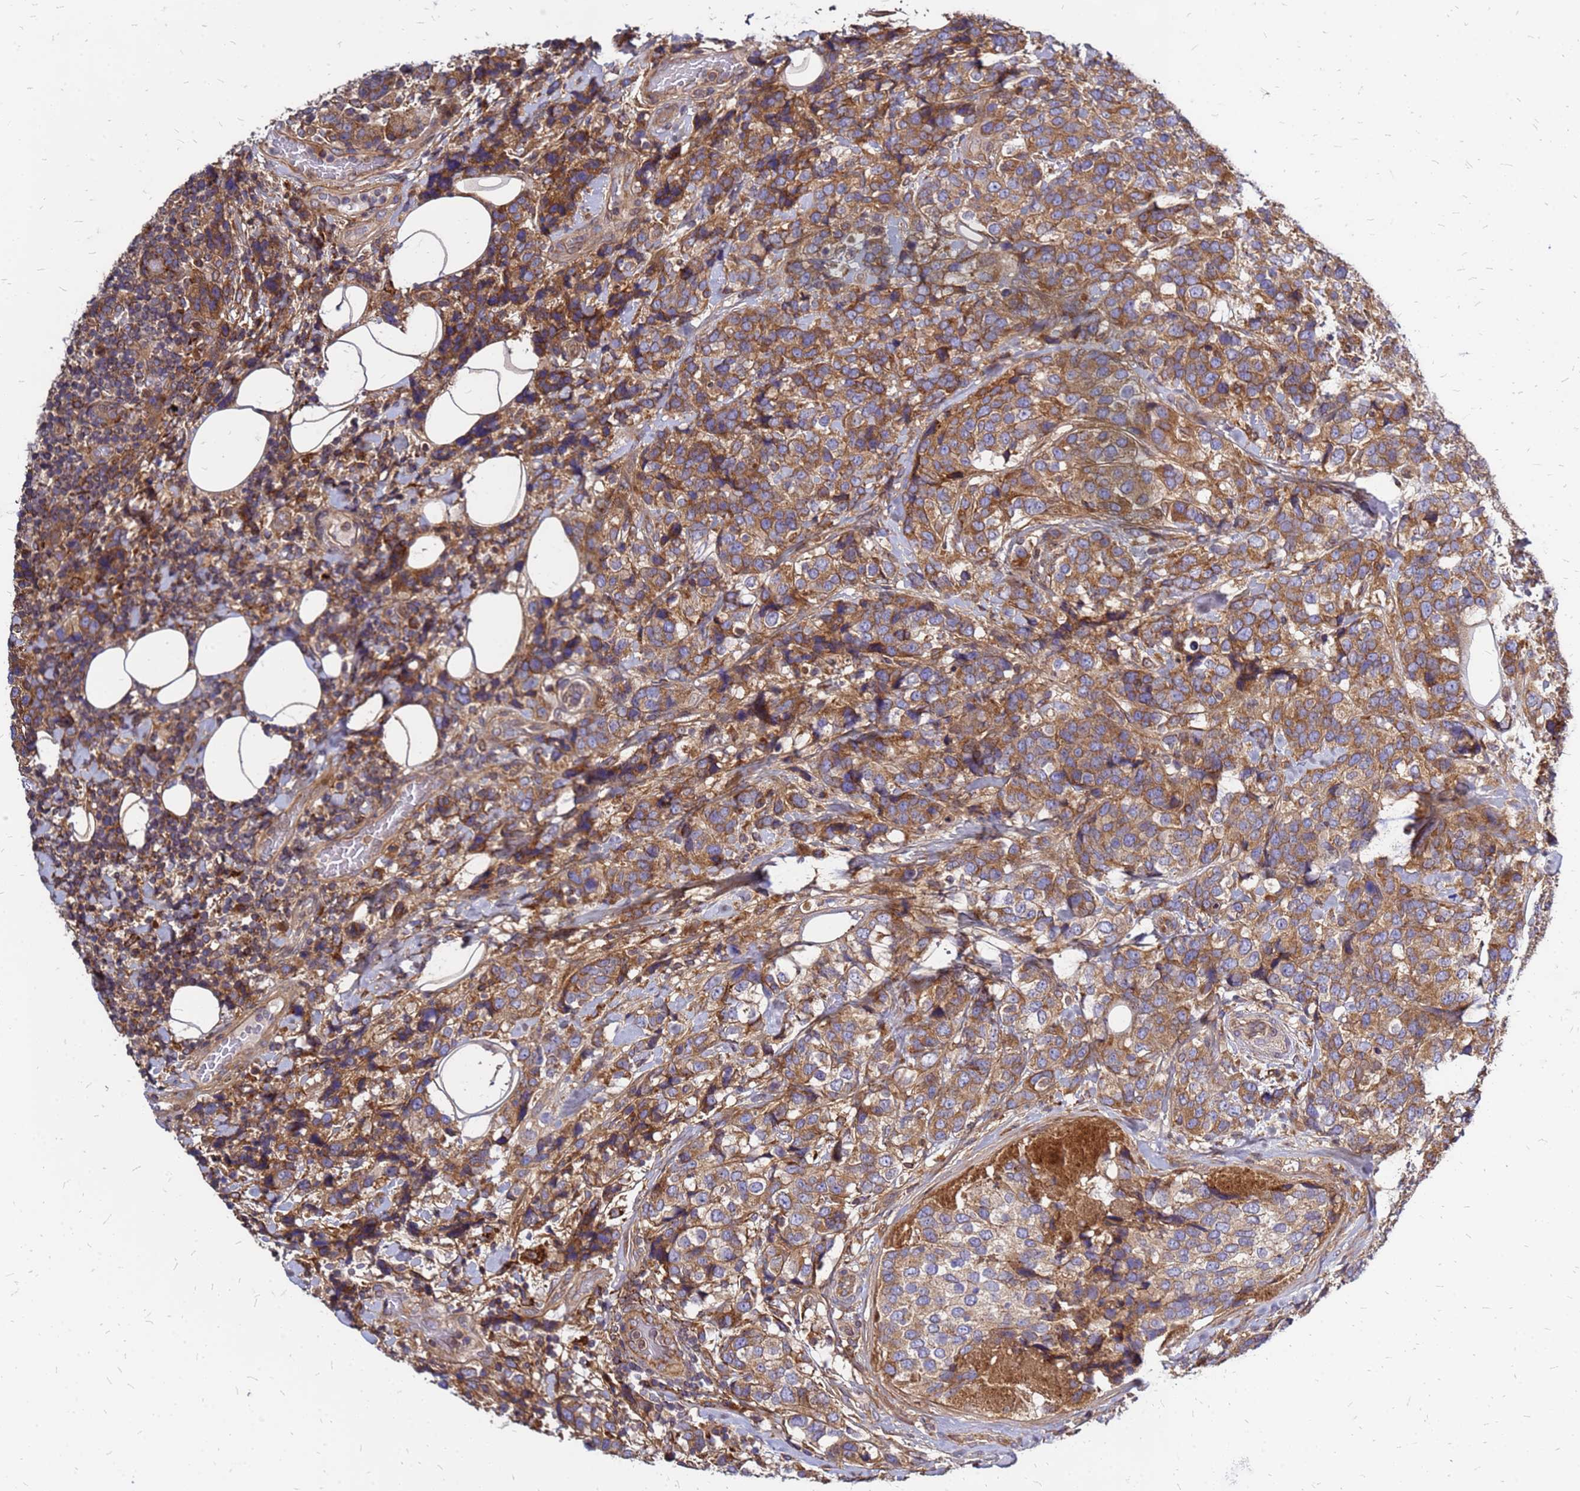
{"staining": {"intensity": "moderate", "quantity": ">75%", "location": "cytoplasmic/membranous"}, "tissue": "breast cancer", "cell_type": "Tumor cells", "image_type": "cancer", "snomed": [{"axis": "morphology", "description": "Lobular carcinoma"}, {"axis": "topography", "description": "Breast"}], "caption": "Protein staining displays moderate cytoplasmic/membranous staining in approximately >75% of tumor cells in breast cancer.", "gene": "CYBC1", "patient": {"sex": "female", "age": 59}}